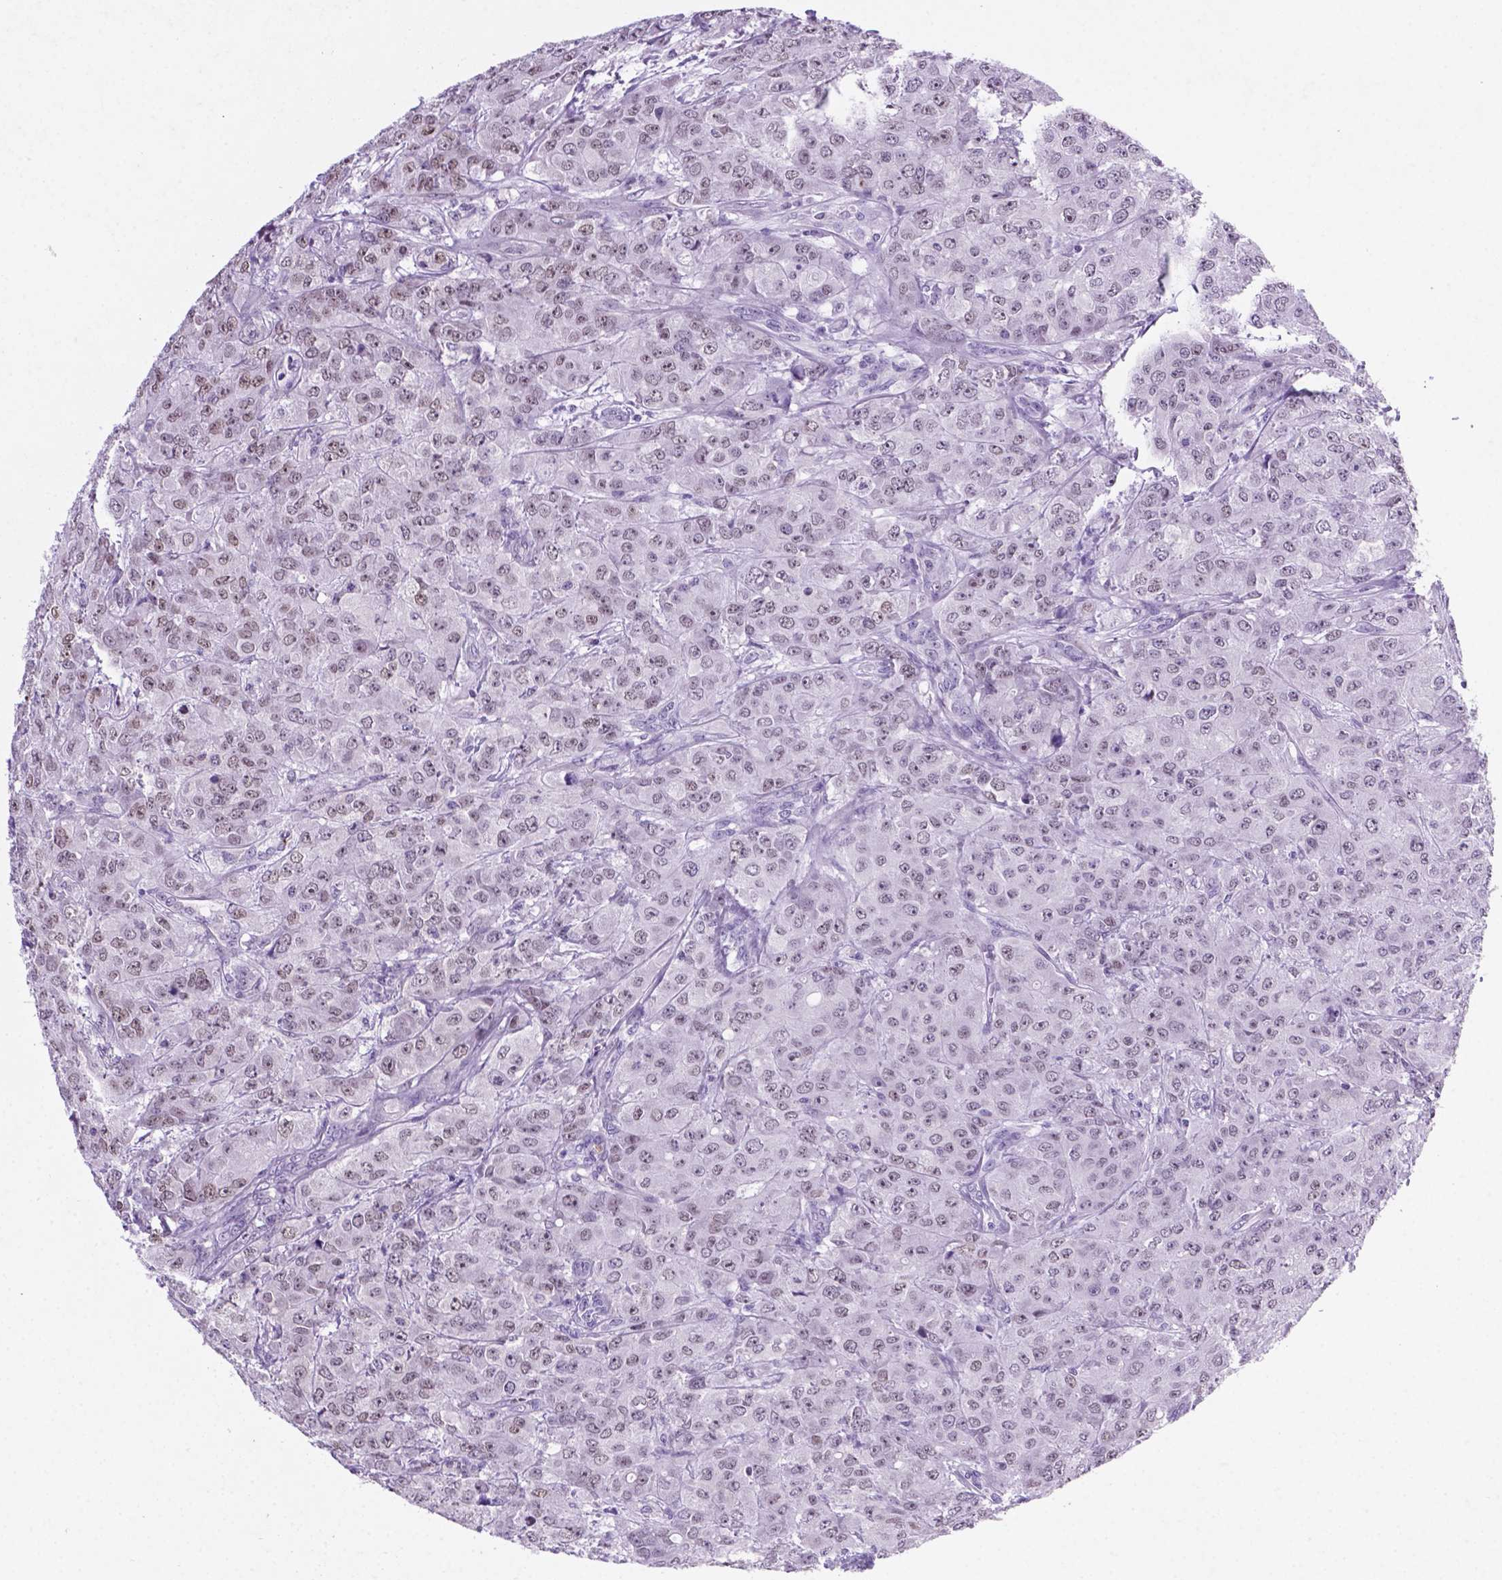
{"staining": {"intensity": "moderate", "quantity": "25%-75%", "location": "nuclear"}, "tissue": "breast cancer", "cell_type": "Tumor cells", "image_type": "cancer", "snomed": [{"axis": "morphology", "description": "Normal tissue, NOS"}, {"axis": "morphology", "description": "Duct carcinoma"}, {"axis": "topography", "description": "Breast"}], "caption": "Immunohistochemical staining of breast infiltrating ductal carcinoma reveals moderate nuclear protein staining in approximately 25%-75% of tumor cells. The staining was performed using DAB to visualize the protein expression in brown, while the nuclei were stained in blue with hematoxylin (Magnification: 20x).", "gene": "C18orf21", "patient": {"sex": "female", "age": 43}}